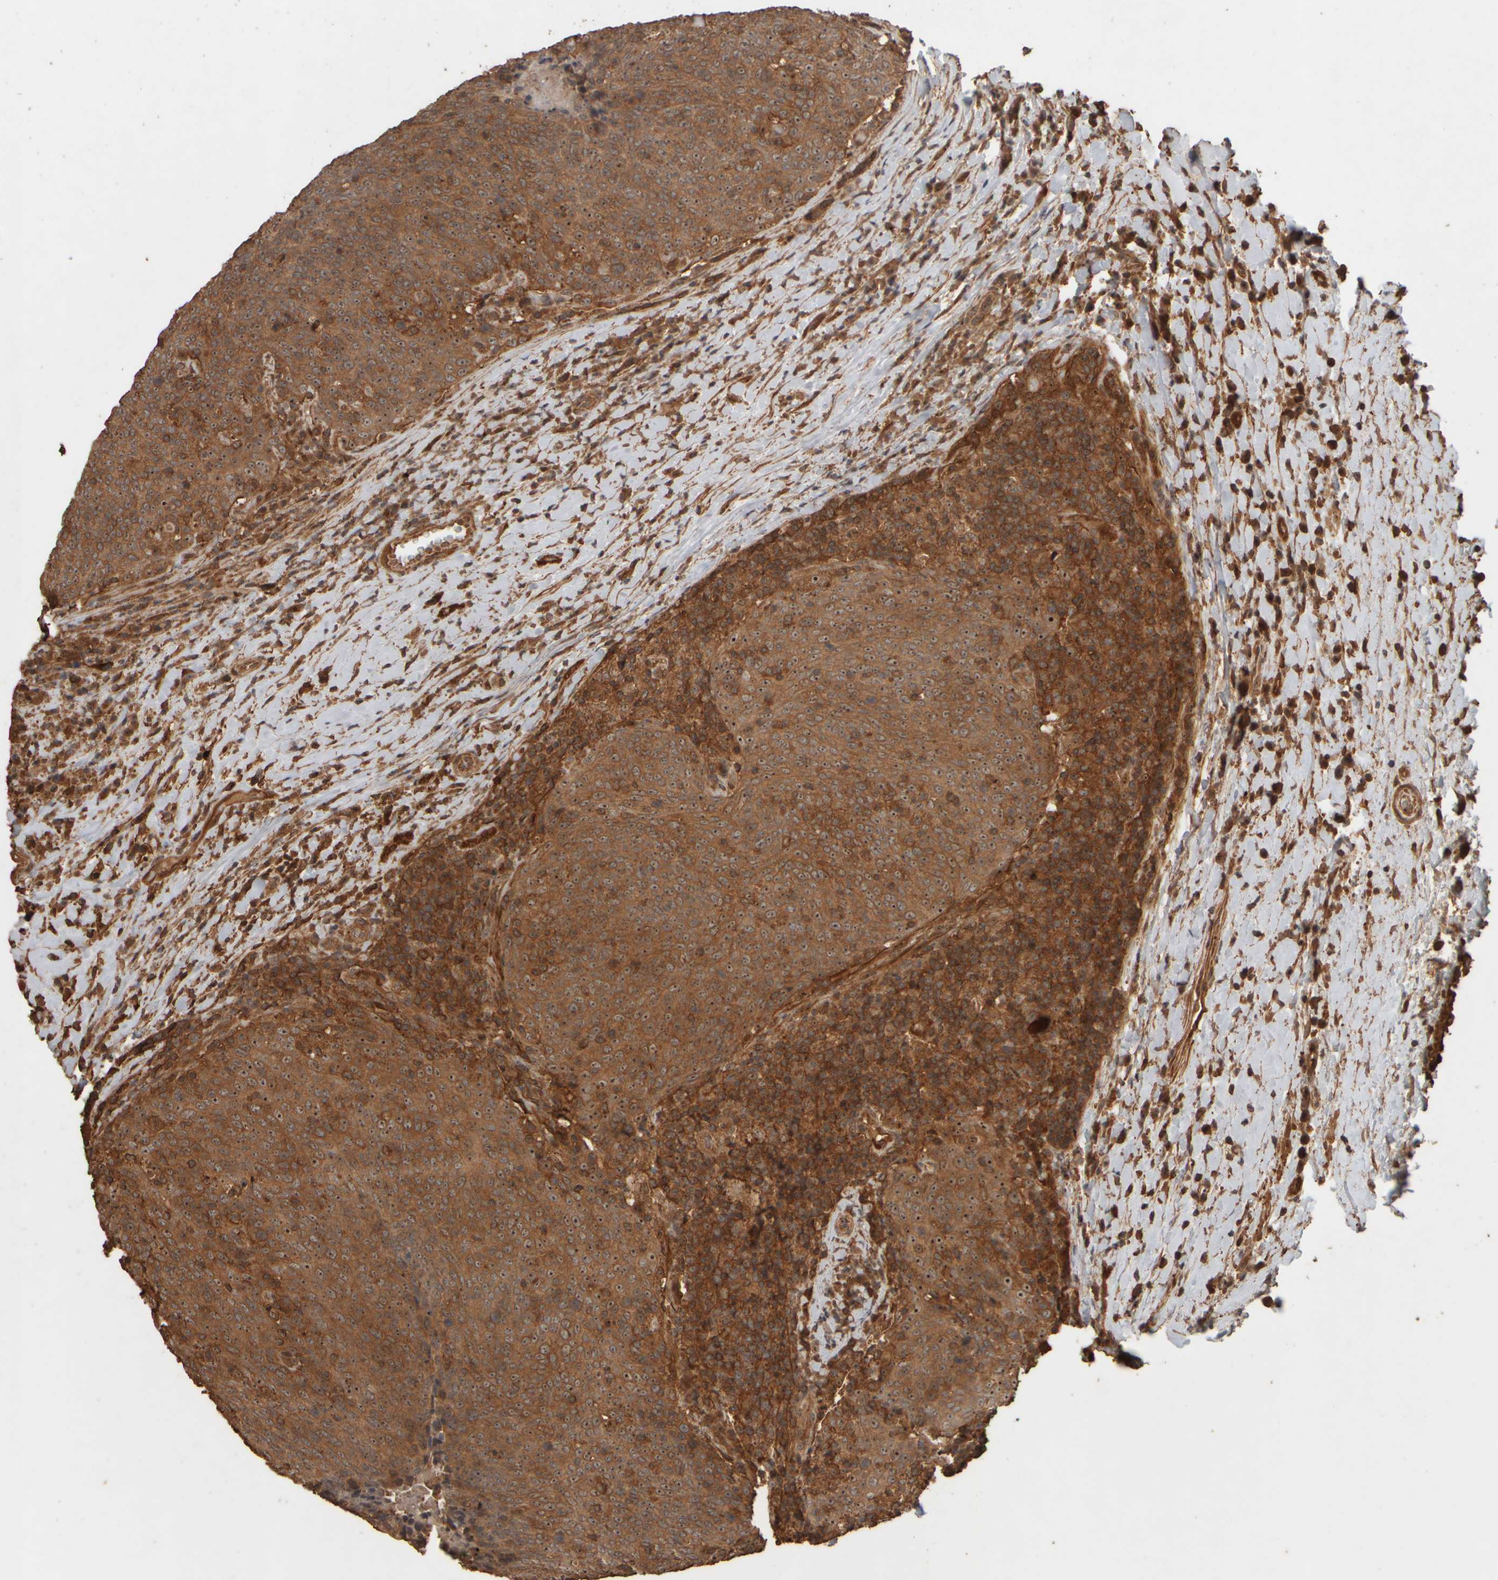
{"staining": {"intensity": "strong", "quantity": ">75%", "location": "cytoplasmic/membranous,nuclear"}, "tissue": "head and neck cancer", "cell_type": "Tumor cells", "image_type": "cancer", "snomed": [{"axis": "morphology", "description": "Squamous cell carcinoma, NOS"}, {"axis": "morphology", "description": "Squamous cell carcinoma, metastatic, NOS"}, {"axis": "topography", "description": "Lymph node"}, {"axis": "topography", "description": "Head-Neck"}], "caption": "A brown stain highlights strong cytoplasmic/membranous and nuclear staining of a protein in human head and neck cancer (metastatic squamous cell carcinoma) tumor cells. The protein of interest is stained brown, and the nuclei are stained in blue (DAB (3,3'-diaminobenzidine) IHC with brightfield microscopy, high magnification).", "gene": "SPHK1", "patient": {"sex": "male", "age": 62}}